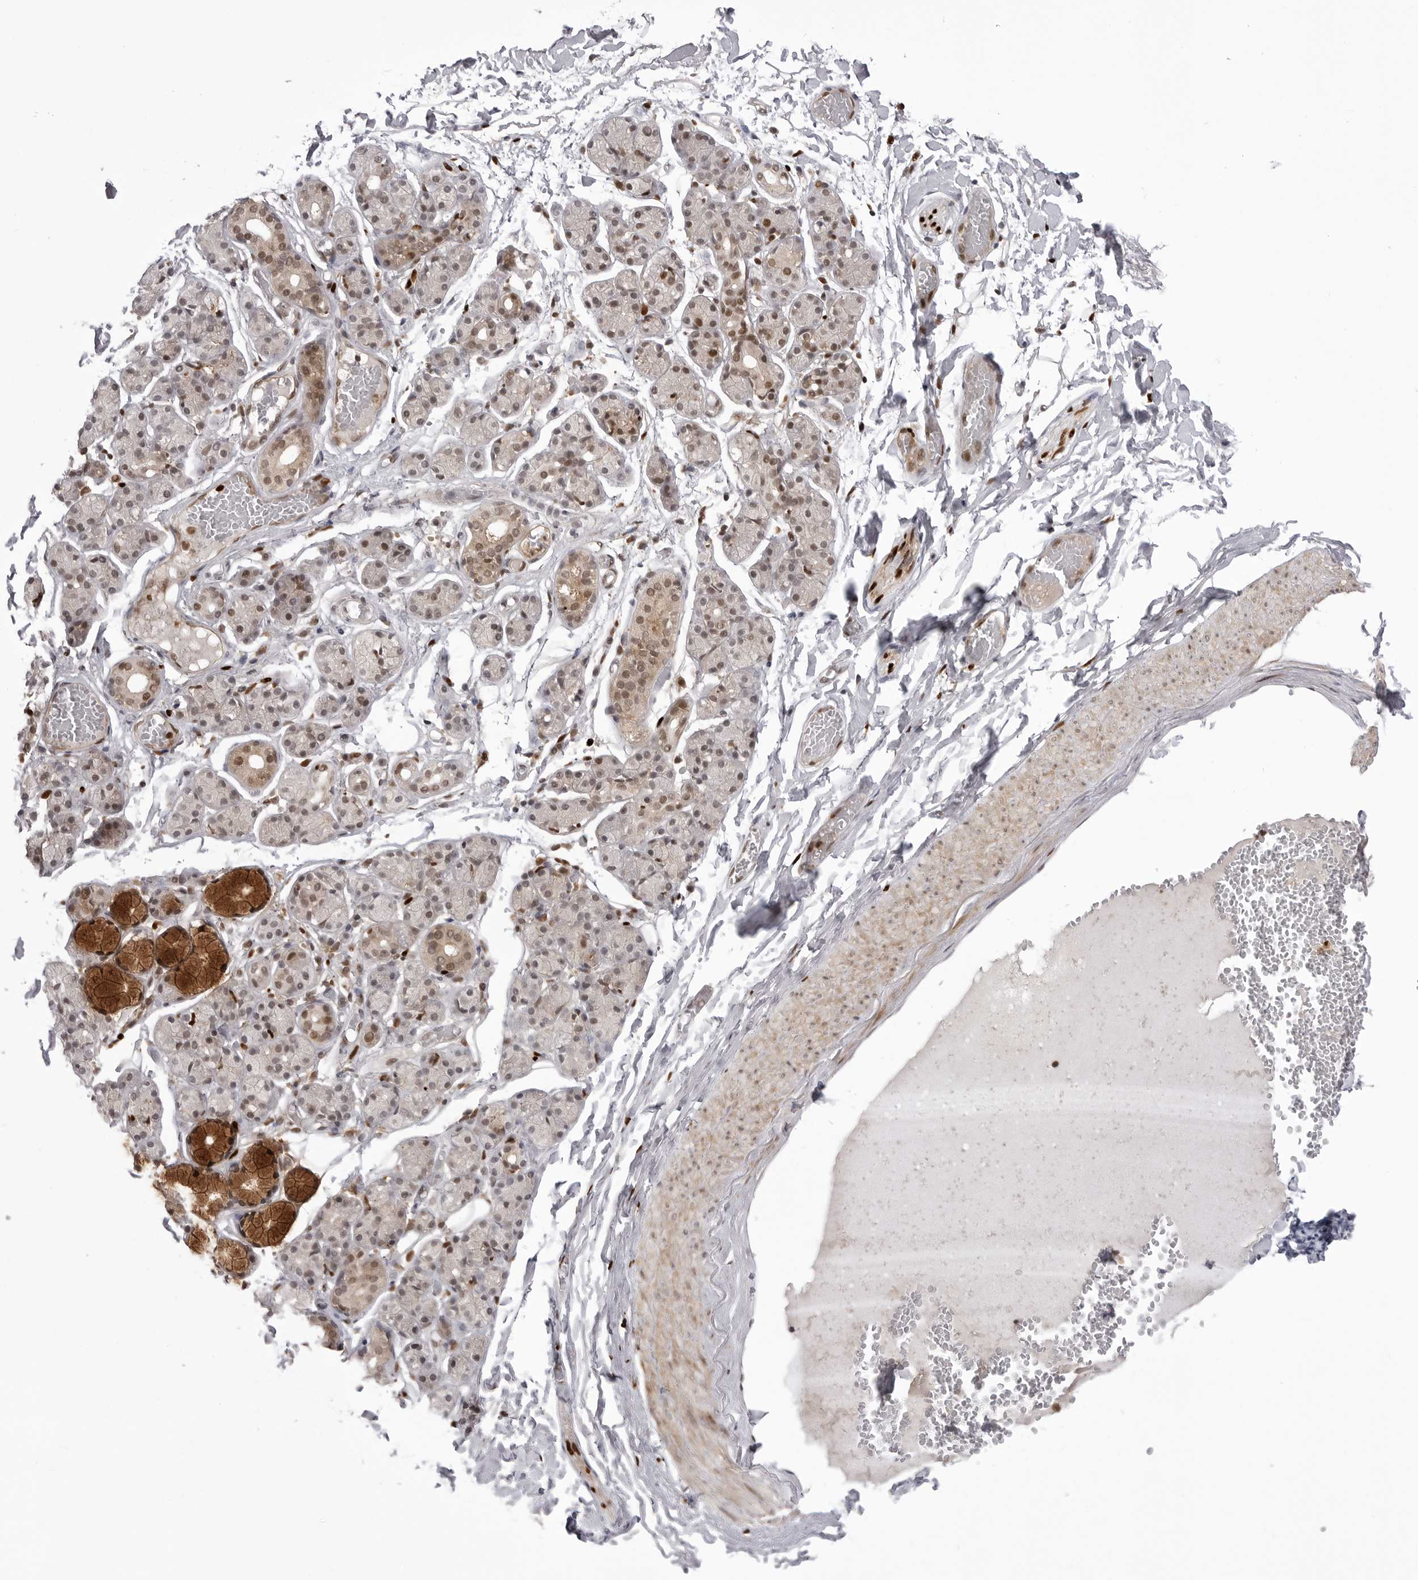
{"staining": {"intensity": "strong", "quantity": "<25%", "location": "cytoplasmic/membranous,nuclear"}, "tissue": "salivary gland", "cell_type": "Glandular cells", "image_type": "normal", "snomed": [{"axis": "morphology", "description": "Normal tissue, NOS"}, {"axis": "topography", "description": "Salivary gland"}], "caption": "About <25% of glandular cells in unremarkable human salivary gland display strong cytoplasmic/membranous,nuclear protein positivity as visualized by brown immunohistochemical staining.", "gene": "PTK2B", "patient": {"sex": "male", "age": 63}}